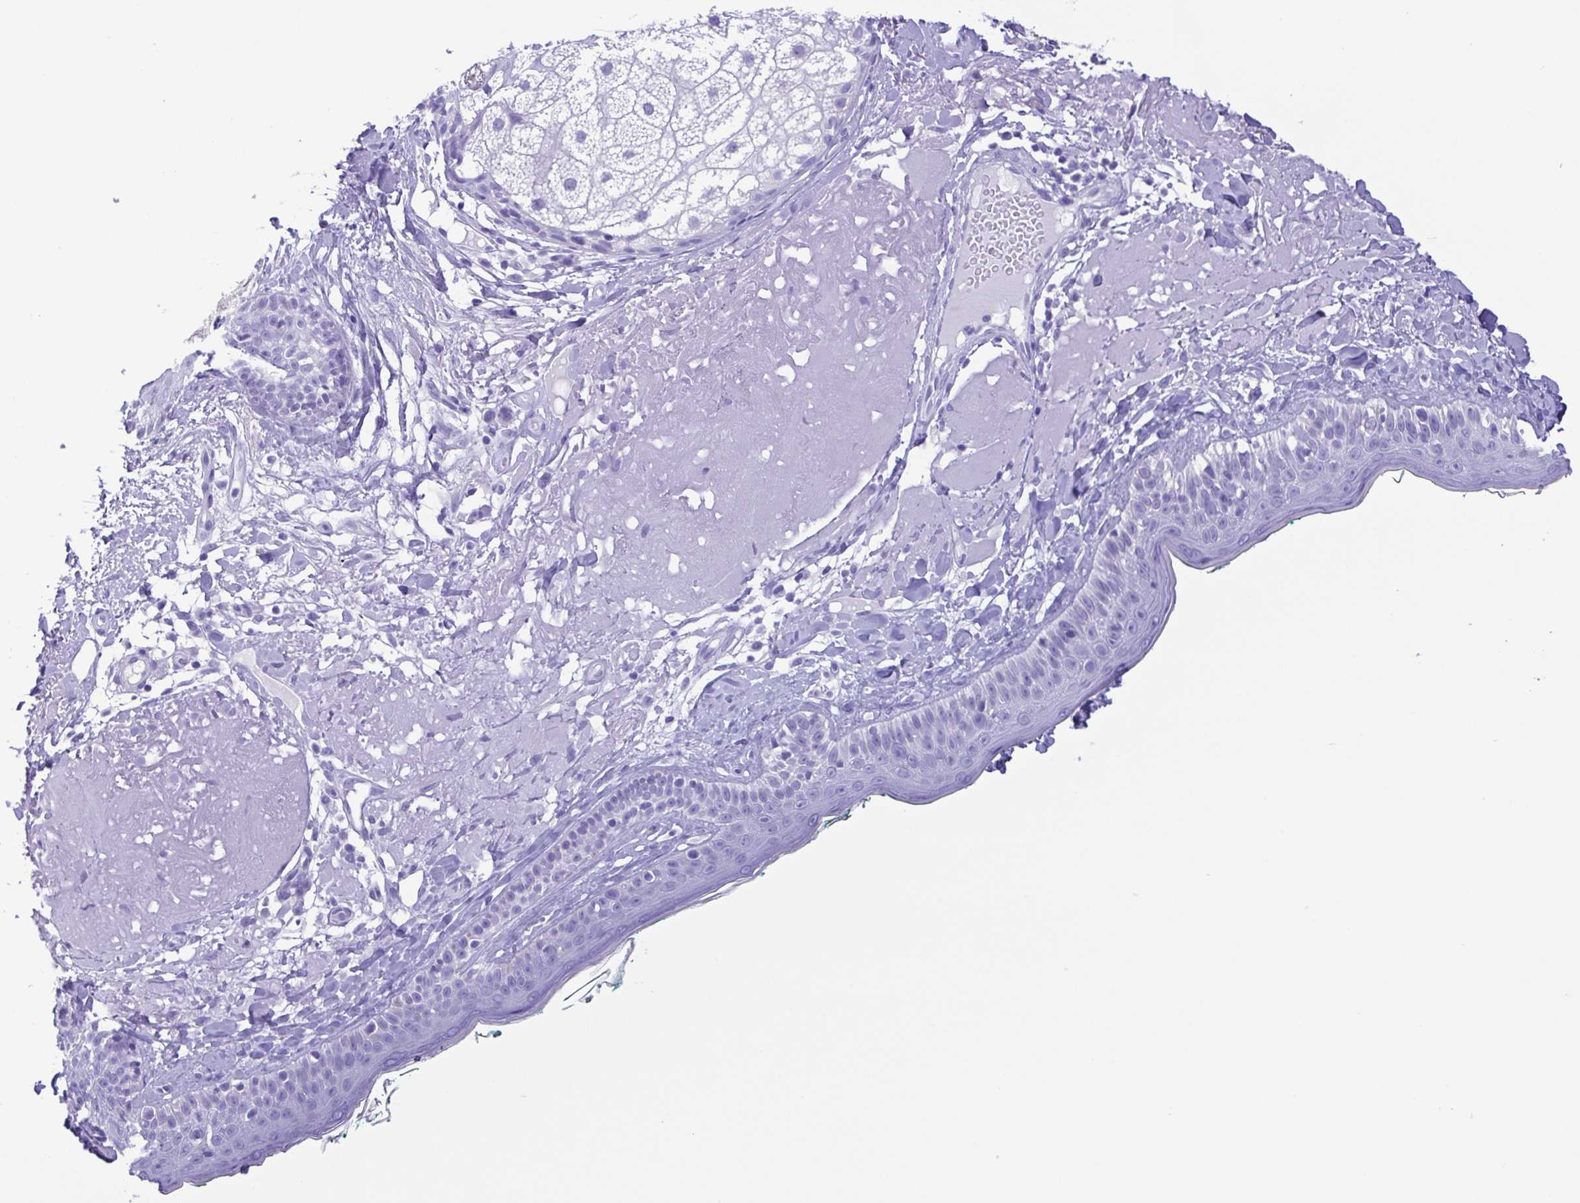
{"staining": {"intensity": "negative", "quantity": "none", "location": "none"}, "tissue": "skin", "cell_type": "Fibroblasts", "image_type": "normal", "snomed": [{"axis": "morphology", "description": "Normal tissue, NOS"}, {"axis": "topography", "description": "Skin"}], "caption": "IHC of benign human skin displays no positivity in fibroblasts.", "gene": "OVGP1", "patient": {"sex": "male", "age": 73}}